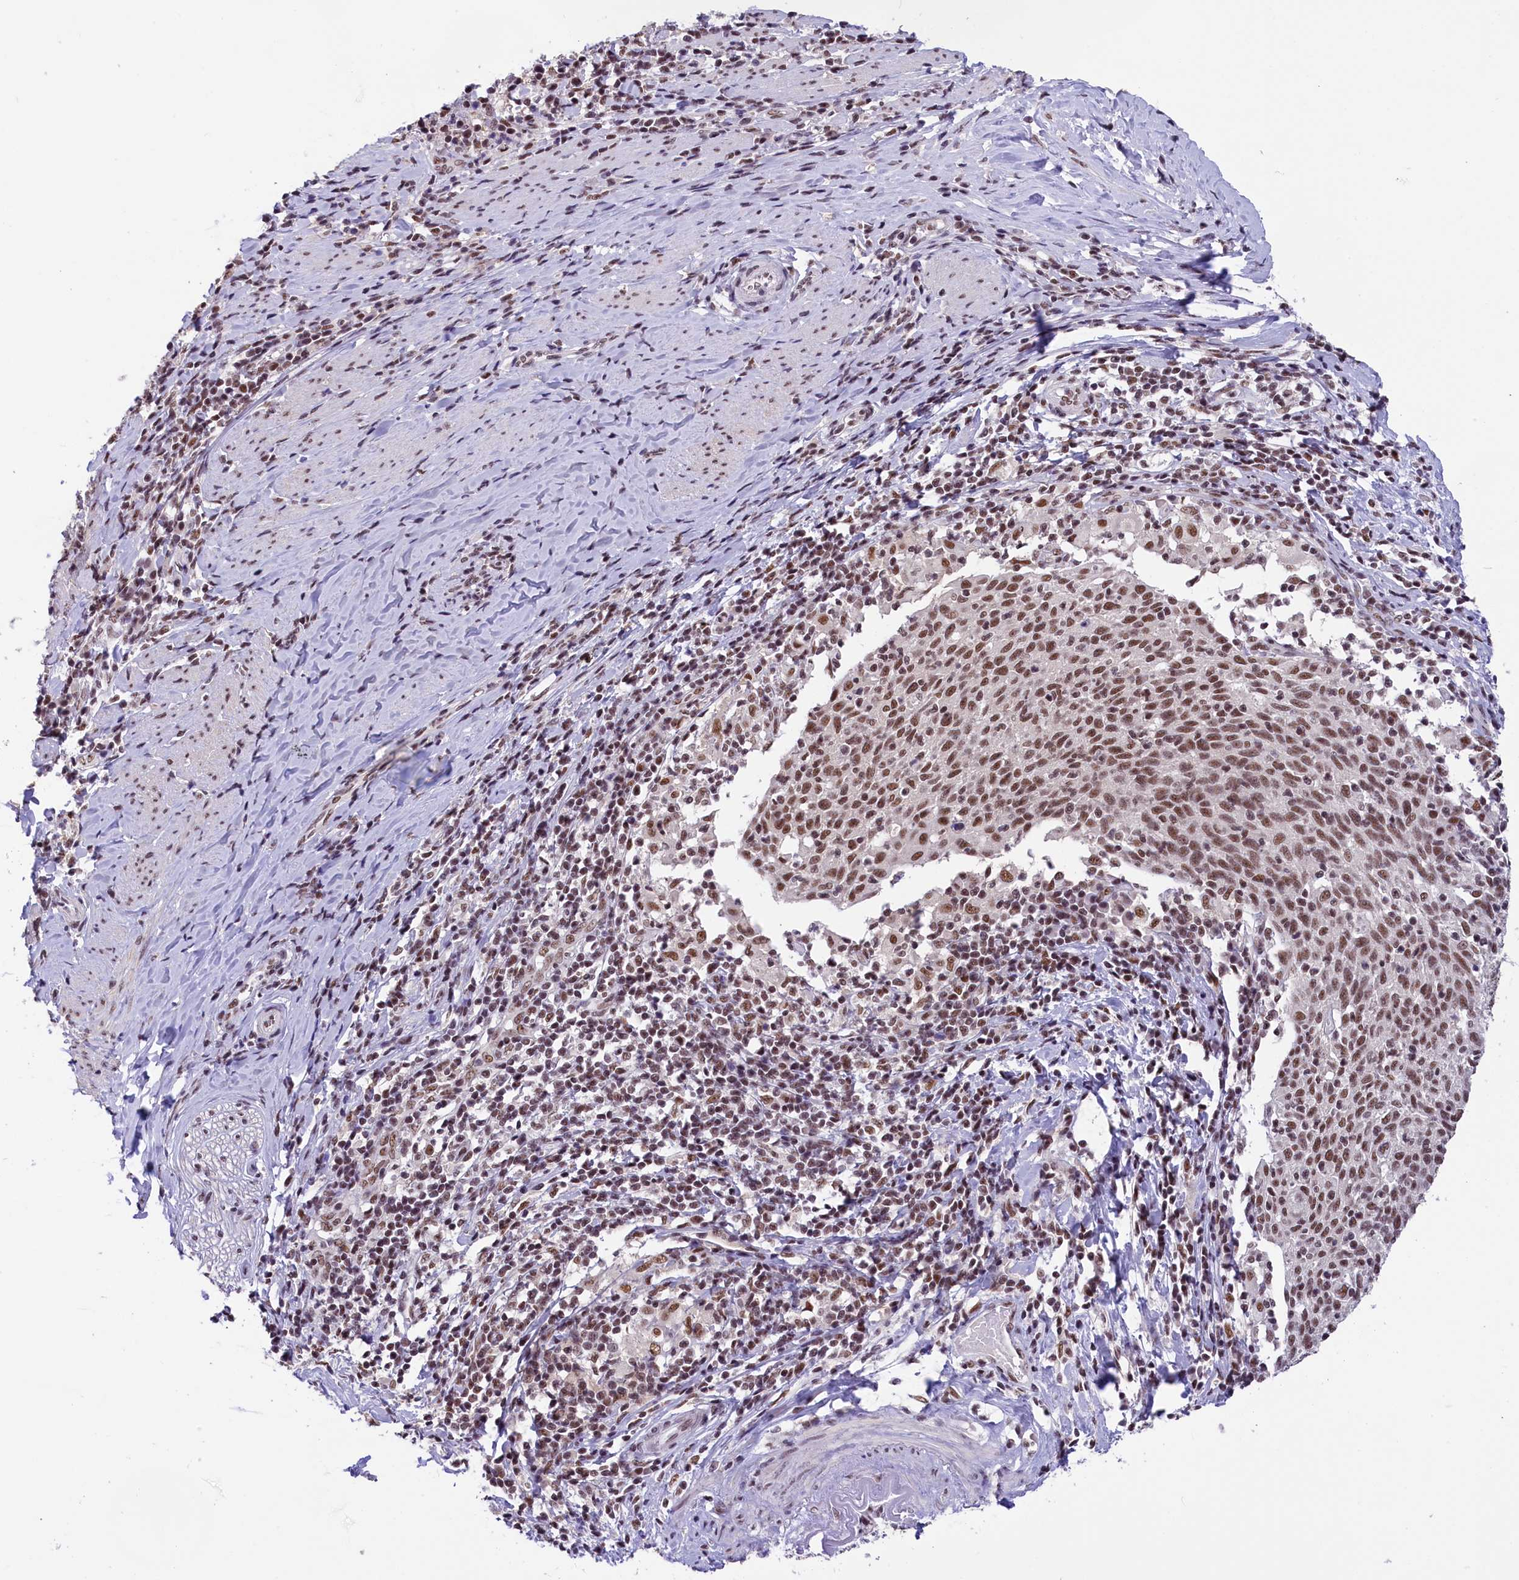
{"staining": {"intensity": "moderate", "quantity": ">75%", "location": "nuclear"}, "tissue": "cervical cancer", "cell_type": "Tumor cells", "image_type": "cancer", "snomed": [{"axis": "morphology", "description": "Squamous cell carcinoma, NOS"}, {"axis": "topography", "description": "Cervix"}], "caption": "An immunohistochemistry image of neoplastic tissue is shown. Protein staining in brown highlights moderate nuclear positivity in cervical cancer (squamous cell carcinoma) within tumor cells. Using DAB (3,3'-diaminobenzidine) (brown) and hematoxylin (blue) stains, captured at high magnification using brightfield microscopy.", "gene": "ZC3H4", "patient": {"sex": "female", "age": 52}}